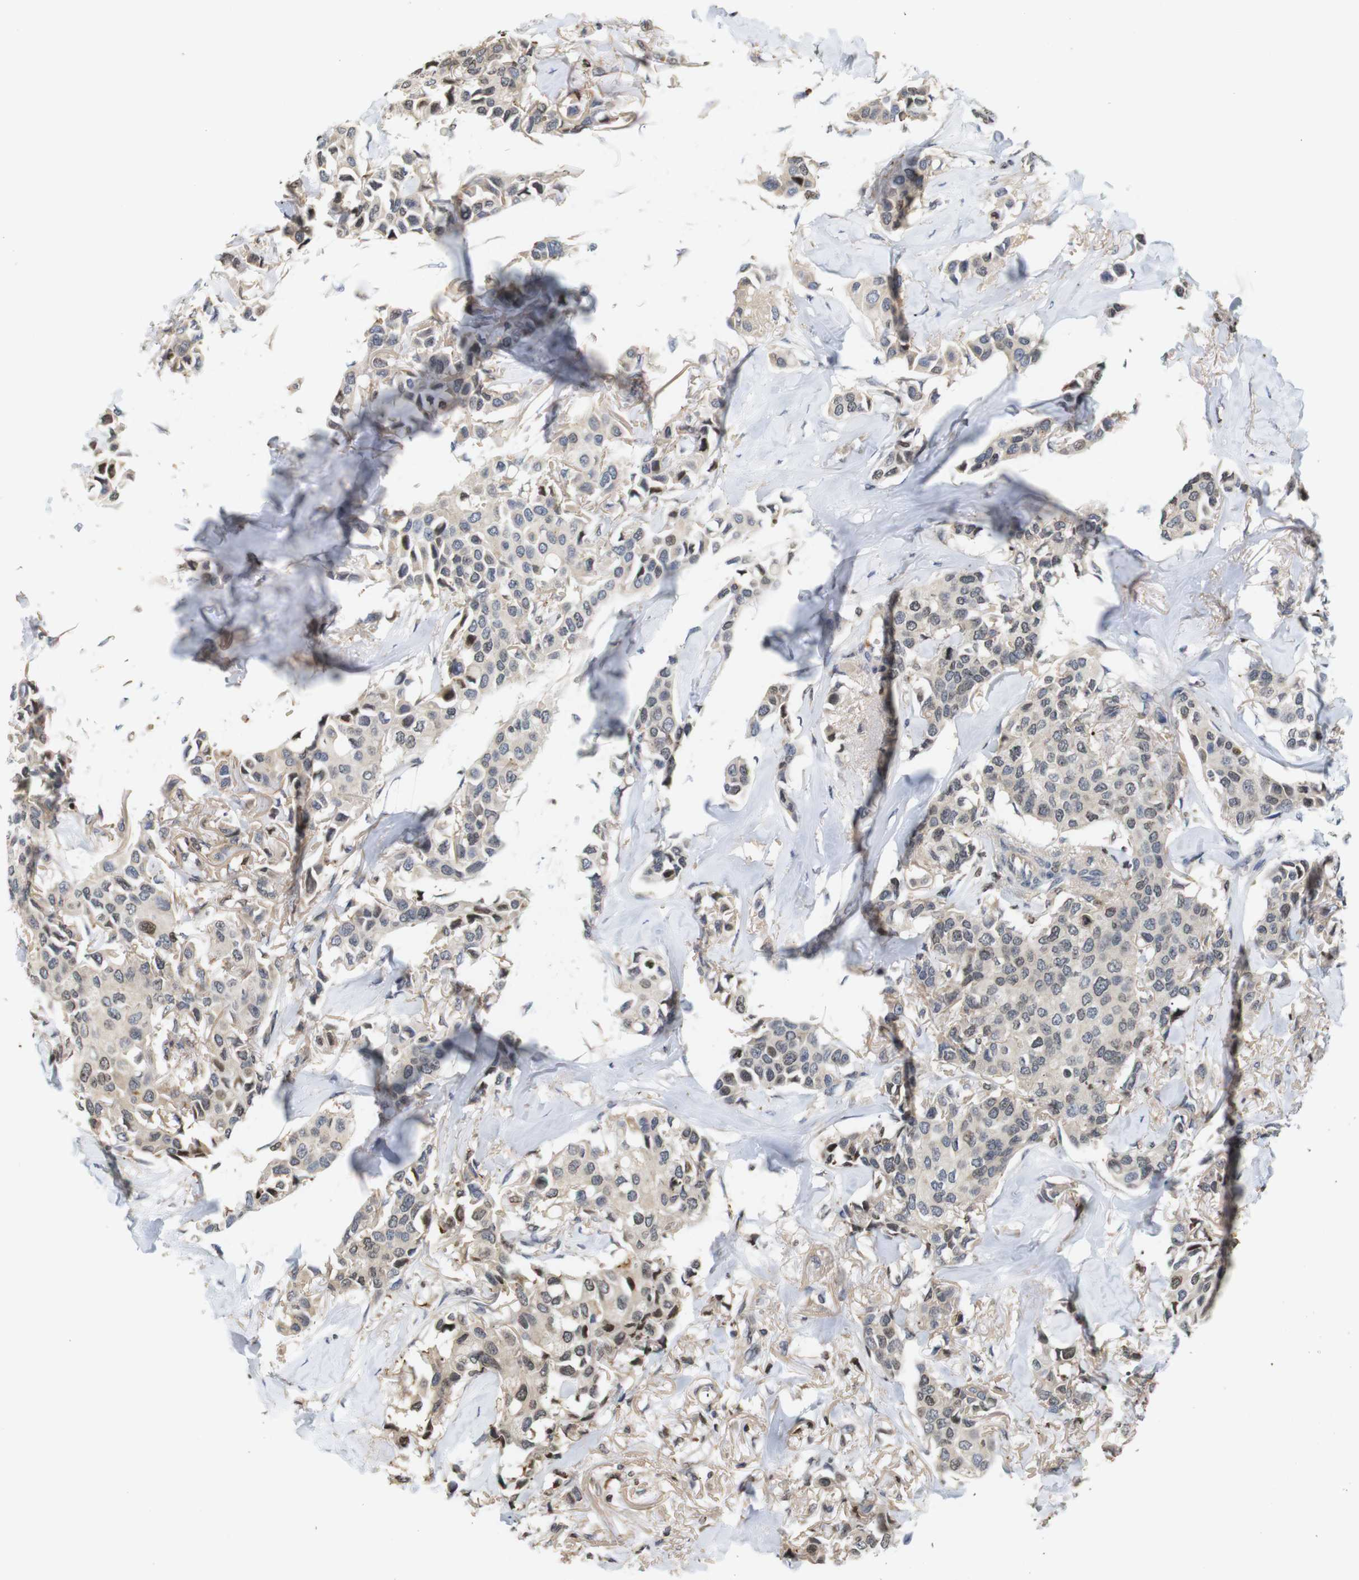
{"staining": {"intensity": "moderate", "quantity": "<25%", "location": "cytoplasmic/membranous,nuclear"}, "tissue": "breast cancer", "cell_type": "Tumor cells", "image_type": "cancer", "snomed": [{"axis": "morphology", "description": "Duct carcinoma"}, {"axis": "topography", "description": "Breast"}], "caption": "Protein analysis of breast cancer tissue displays moderate cytoplasmic/membranous and nuclear staining in approximately <25% of tumor cells. (Stains: DAB (3,3'-diaminobenzidine) in brown, nuclei in blue, Microscopy: brightfield microscopy at high magnification).", "gene": "MBD1", "patient": {"sex": "female", "age": 80}}